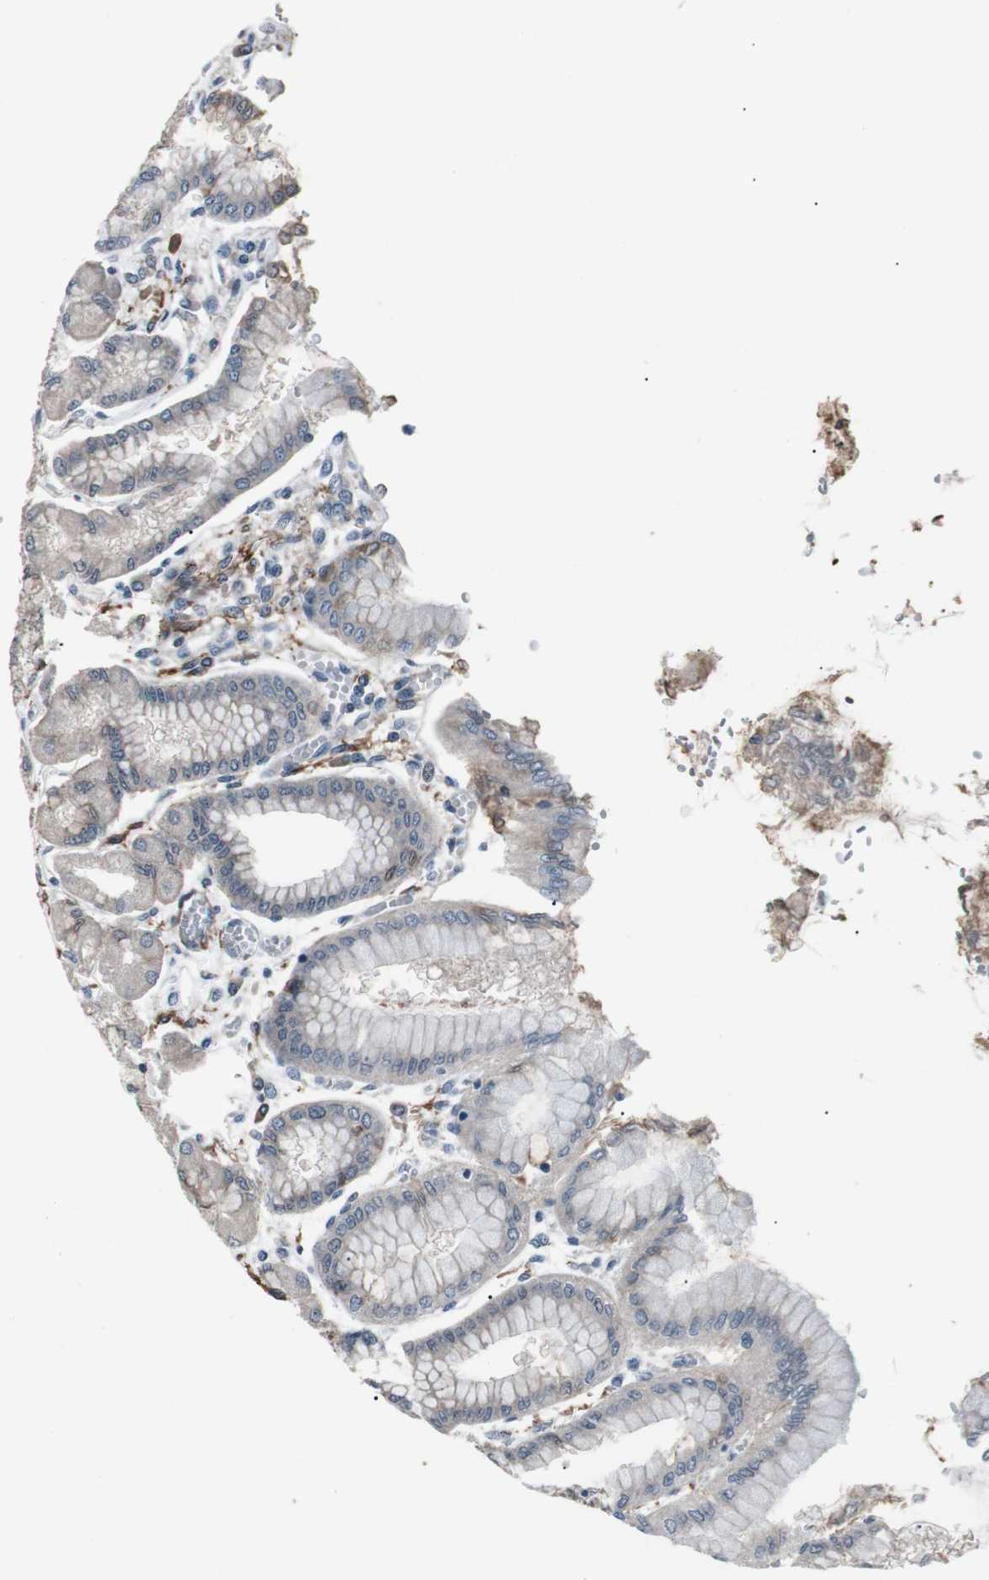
{"staining": {"intensity": "weak", "quantity": ">75%", "location": "cytoplasmic/membranous"}, "tissue": "stomach", "cell_type": "Glandular cells", "image_type": "normal", "snomed": [{"axis": "morphology", "description": "Normal tissue, NOS"}, {"axis": "topography", "description": "Stomach, upper"}], "caption": "This is a photomicrograph of immunohistochemistry (IHC) staining of benign stomach, which shows weak expression in the cytoplasmic/membranous of glandular cells.", "gene": "PDLIM5", "patient": {"sex": "female", "age": 56}}